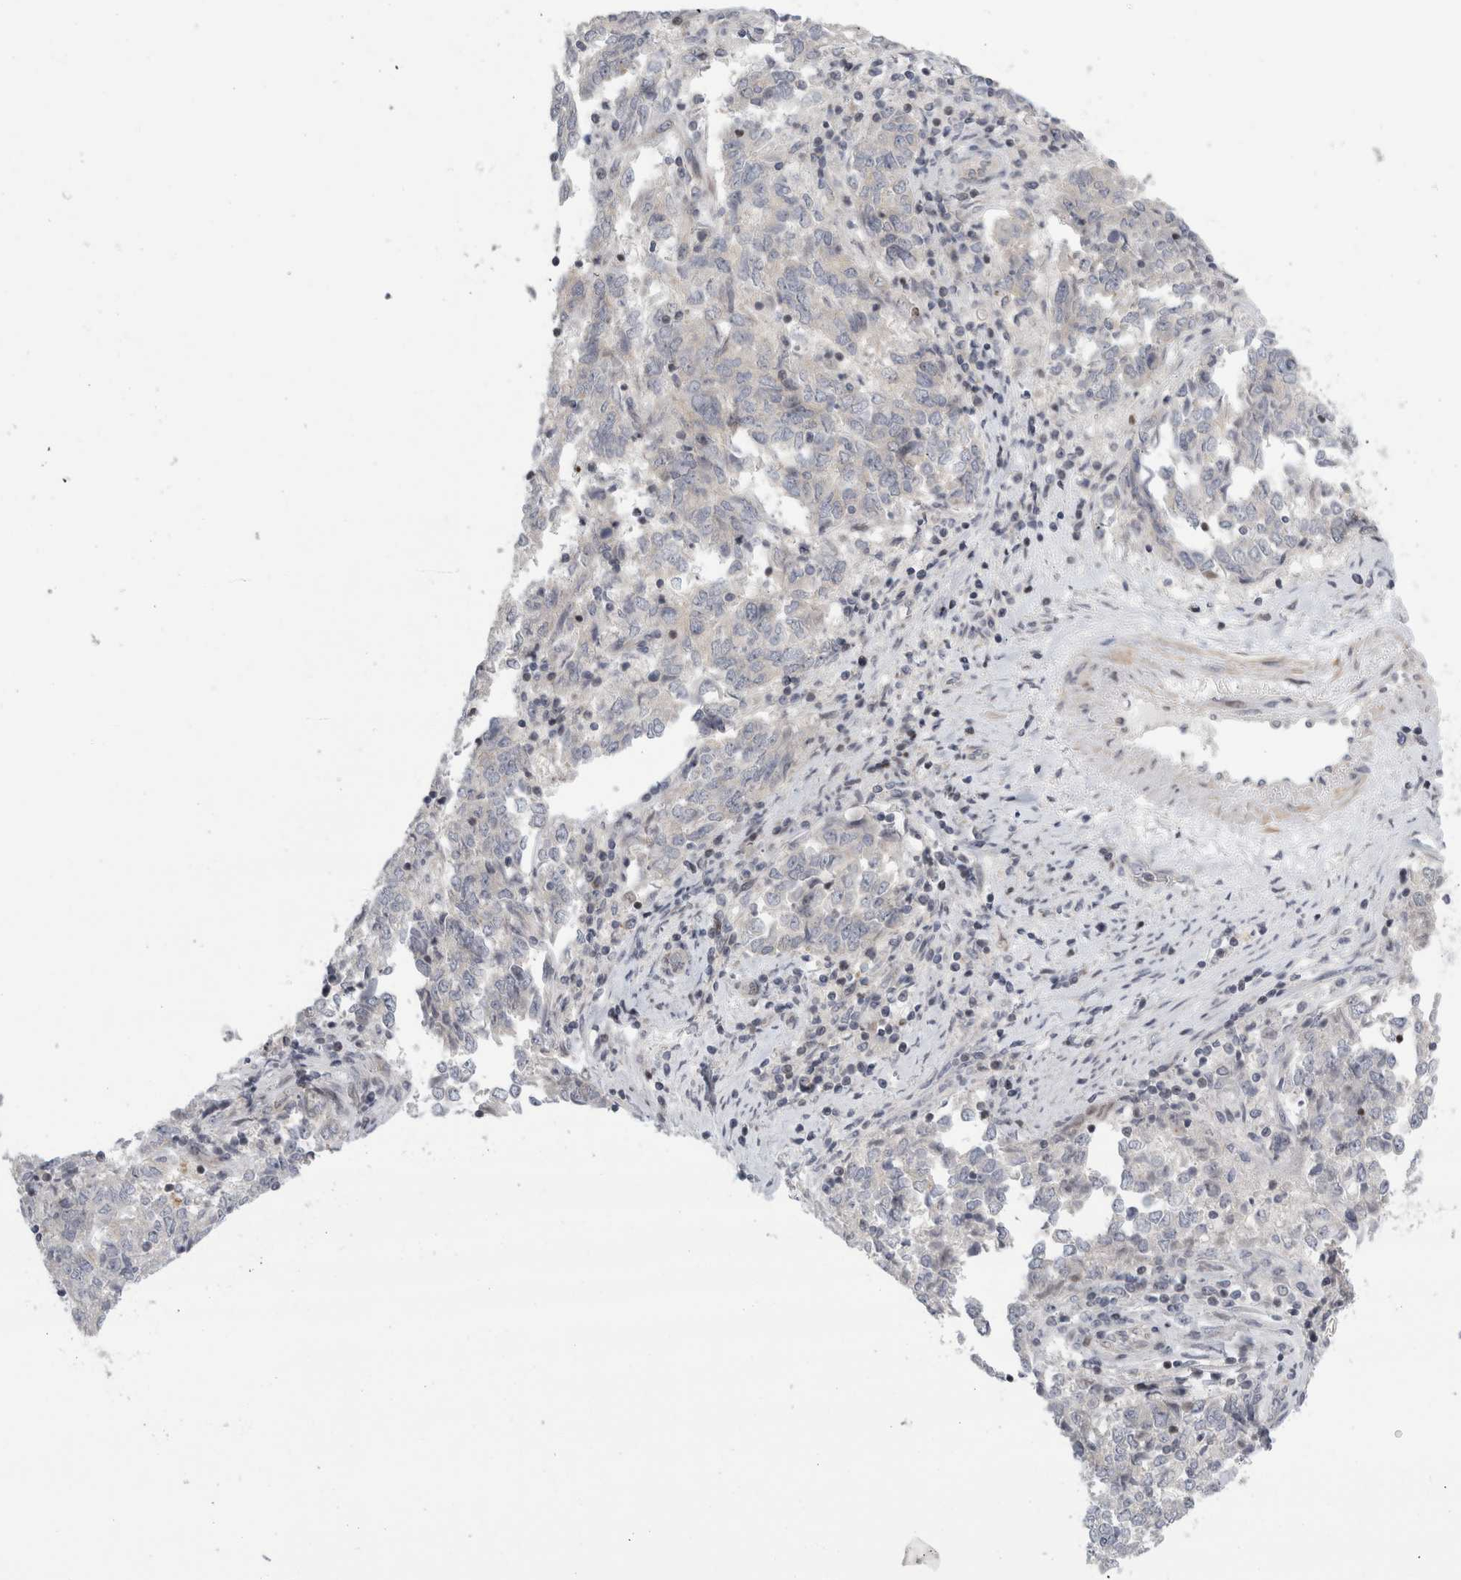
{"staining": {"intensity": "negative", "quantity": "none", "location": "none"}, "tissue": "endometrial cancer", "cell_type": "Tumor cells", "image_type": "cancer", "snomed": [{"axis": "morphology", "description": "Adenocarcinoma, NOS"}, {"axis": "topography", "description": "Endometrium"}], "caption": "Tumor cells show no significant protein staining in adenocarcinoma (endometrial).", "gene": "UTP25", "patient": {"sex": "female", "age": 80}}